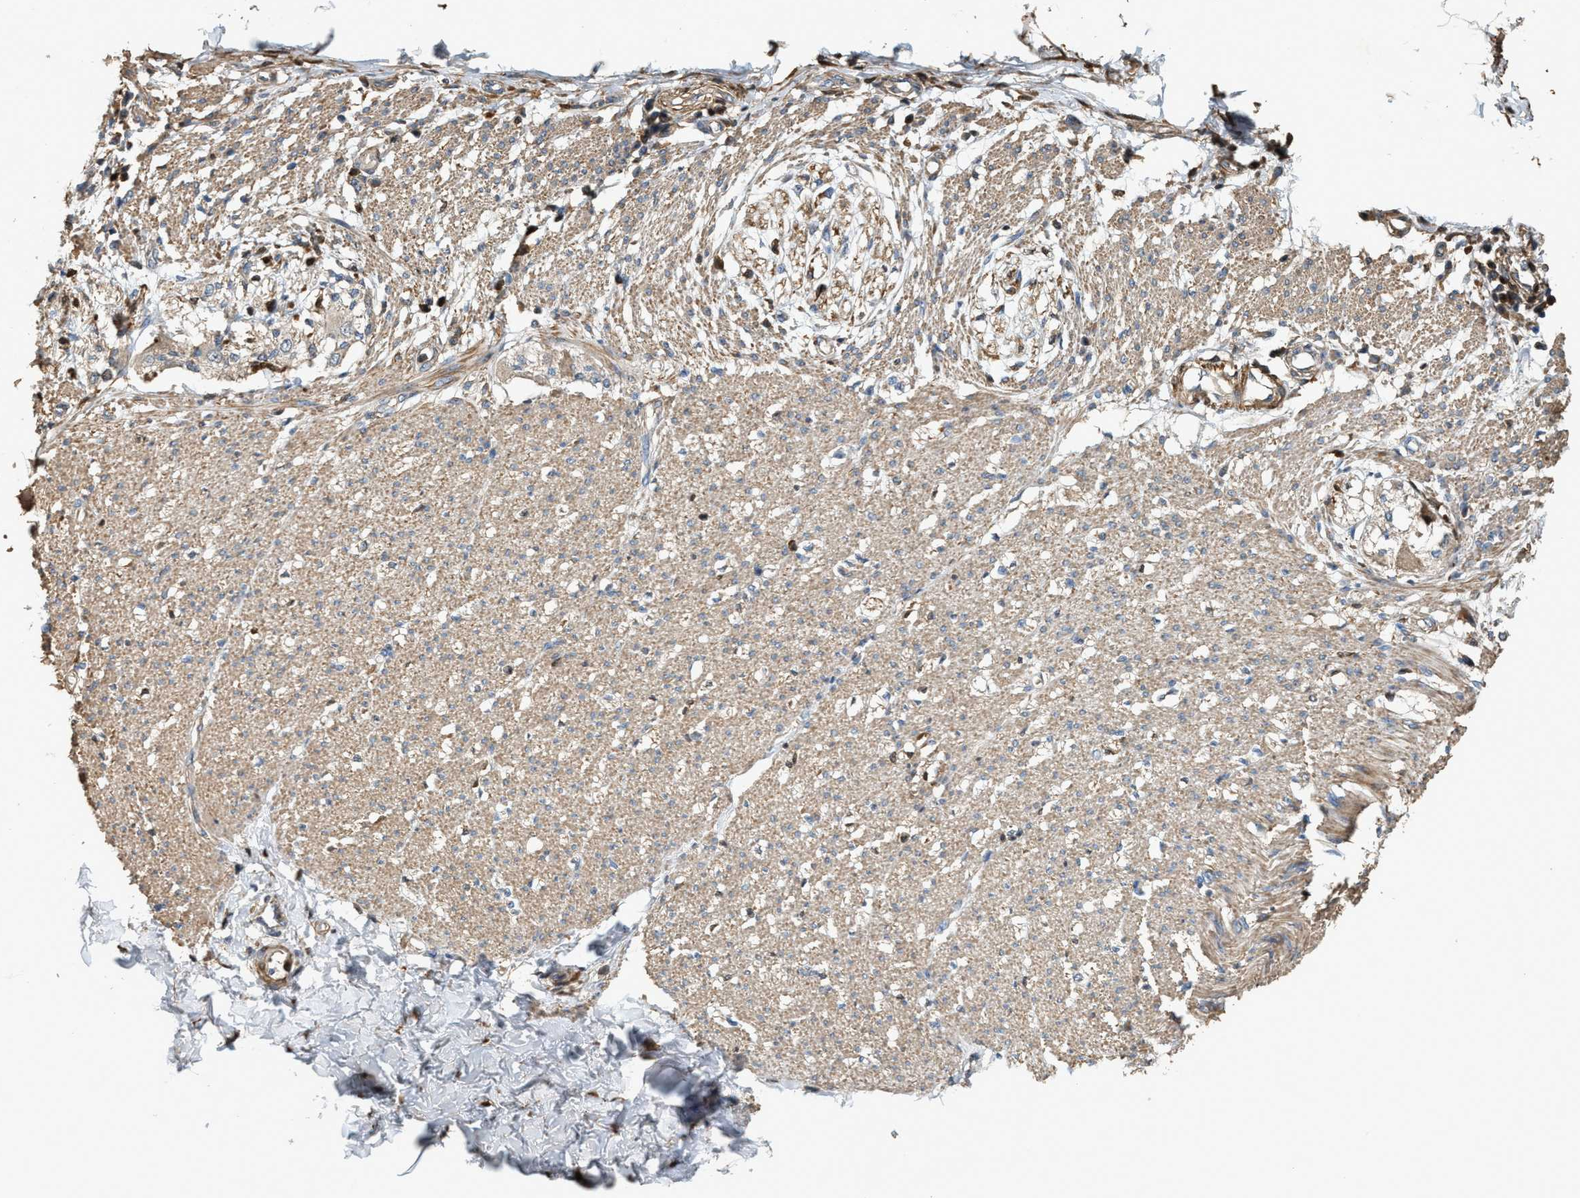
{"staining": {"intensity": "moderate", "quantity": ">75%", "location": "cytoplasmic/membranous"}, "tissue": "smooth muscle", "cell_type": "Smooth muscle cells", "image_type": "normal", "snomed": [{"axis": "morphology", "description": "Normal tissue, NOS"}, {"axis": "morphology", "description": "Adenocarcinoma, NOS"}, {"axis": "topography", "description": "Colon"}, {"axis": "topography", "description": "Peripheral nerve tissue"}], "caption": "Moderate cytoplasmic/membranous staining for a protein is present in about >75% of smooth muscle cells of benign smooth muscle using immunohistochemistry.", "gene": "SERPINB5", "patient": {"sex": "male", "age": 14}}